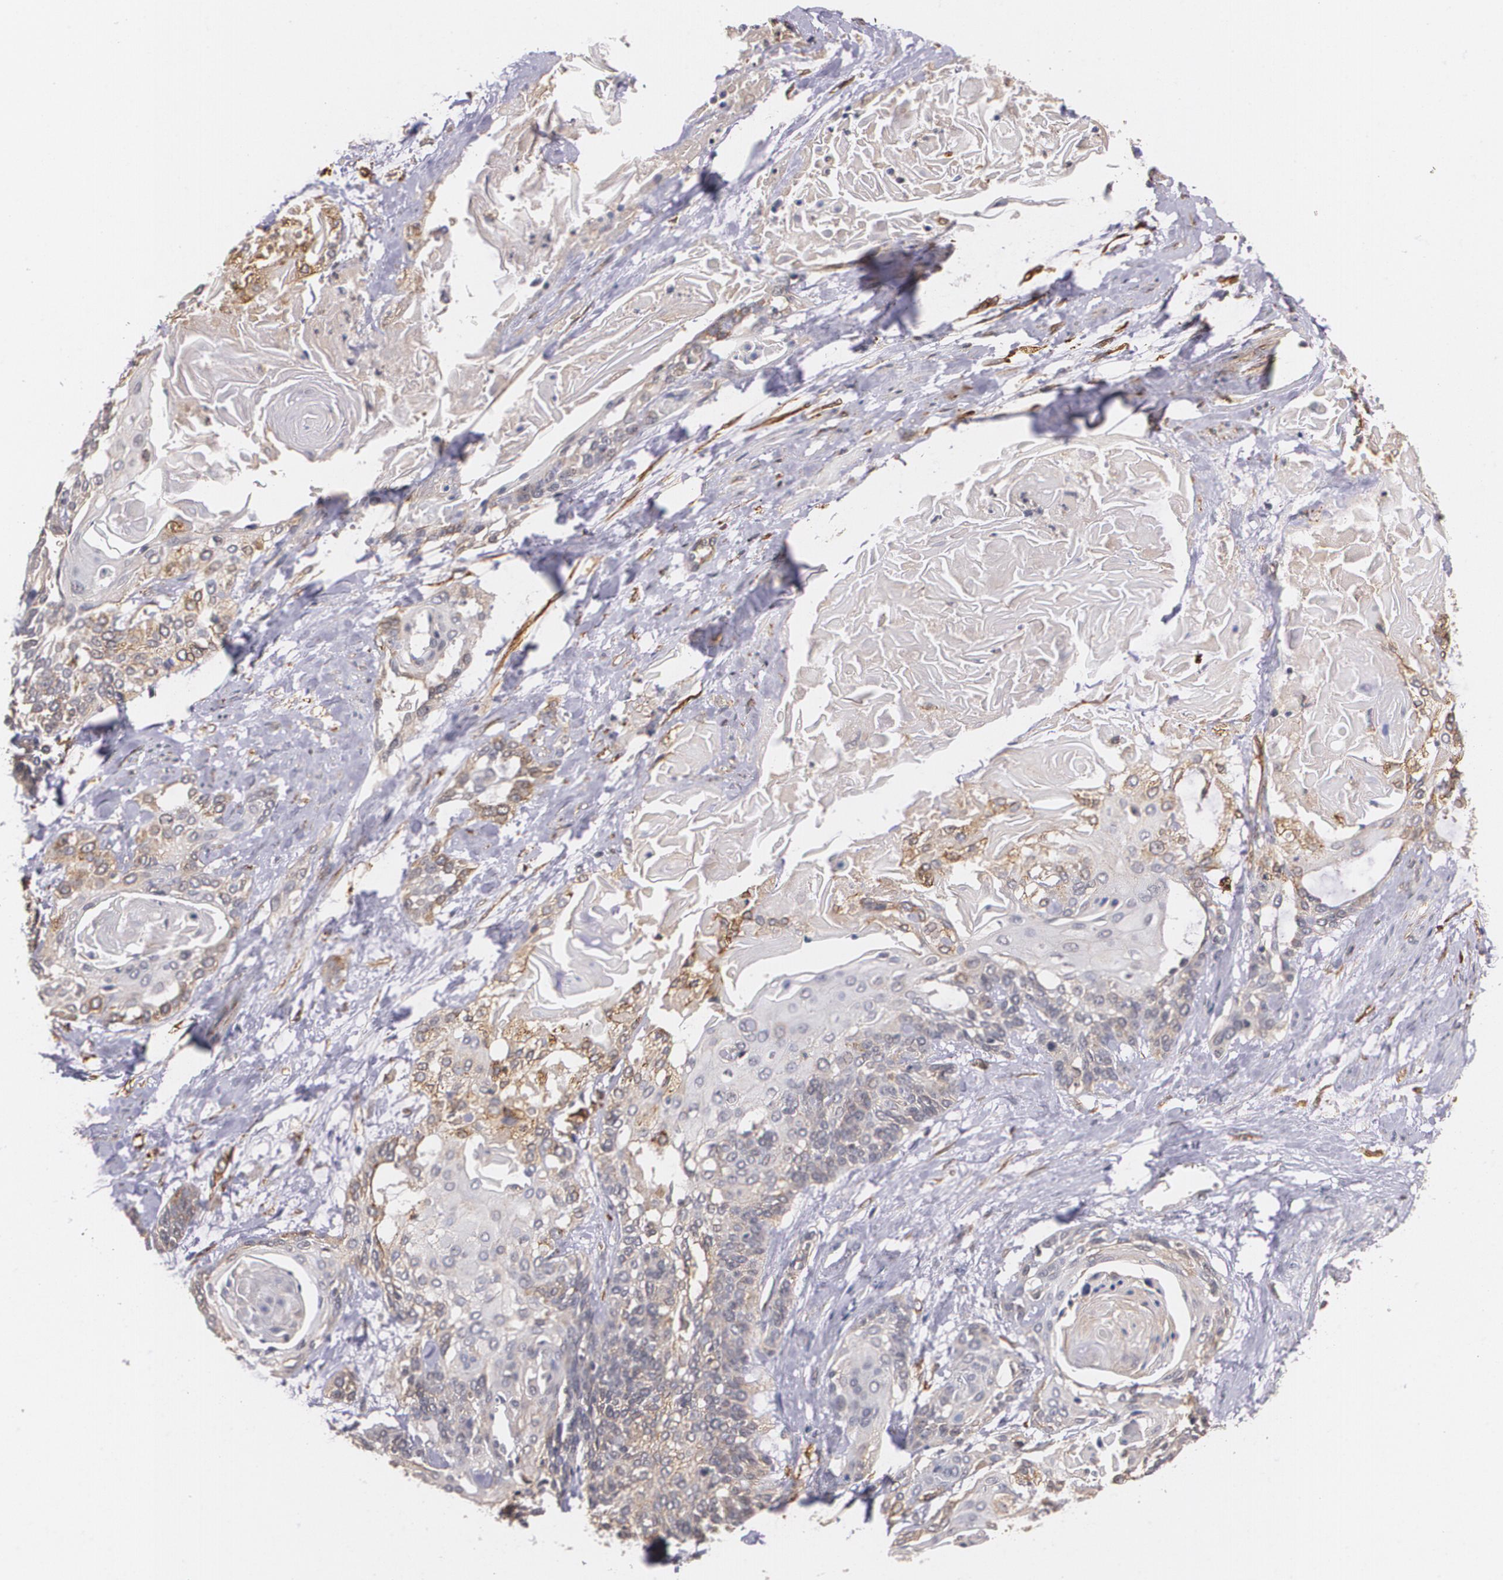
{"staining": {"intensity": "moderate", "quantity": "<25%", "location": "cytoplasmic/membranous"}, "tissue": "cervical cancer", "cell_type": "Tumor cells", "image_type": "cancer", "snomed": [{"axis": "morphology", "description": "Squamous cell carcinoma, NOS"}, {"axis": "topography", "description": "Cervix"}], "caption": "Immunohistochemical staining of cervical squamous cell carcinoma shows low levels of moderate cytoplasmic/membranous protein staining in approximately <25% of tumor cells. (Brightfield microscopy of DAB IHC at high magnification).", "gene": "IFNGR2", "patient": {"sex": "female", "age": 57}}